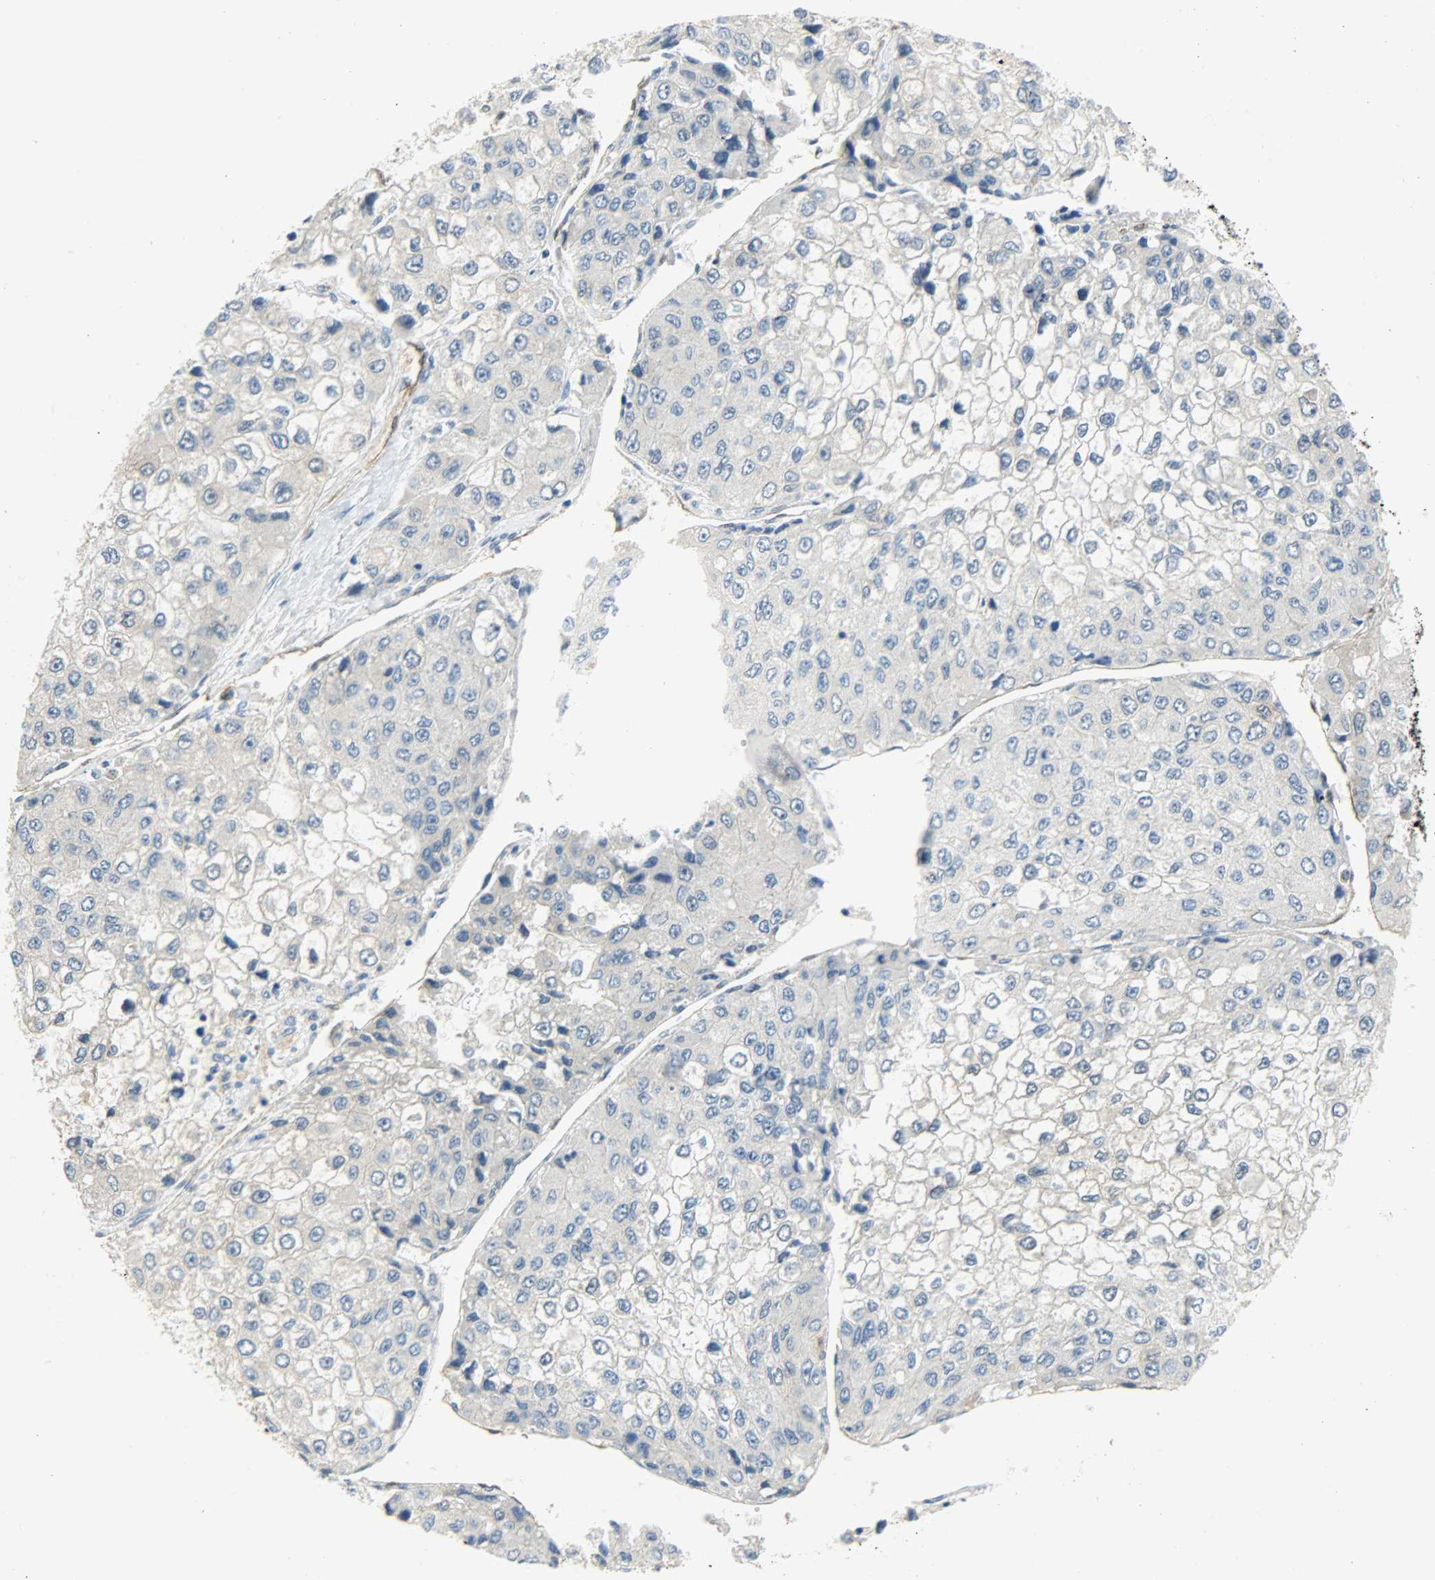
{"staining": {"intensity": "negative", "quantity": "none", "location": "none"}, "tissue": "liver cancer", "cell_type": "Tumor cells", "image_type": "cancer", "snomed": [{"axis": "morphology", "description": "Carcinoma, Hepatocellular, NOS"}, {"axis": "topography", "description": "Liver"}], "caption": "The image reveals no significant positivity in tumor cells of hepatocellular carcinoma (liver).", "gene": "FKBP1A", "patient": {"sex": "female", "age": 66}}